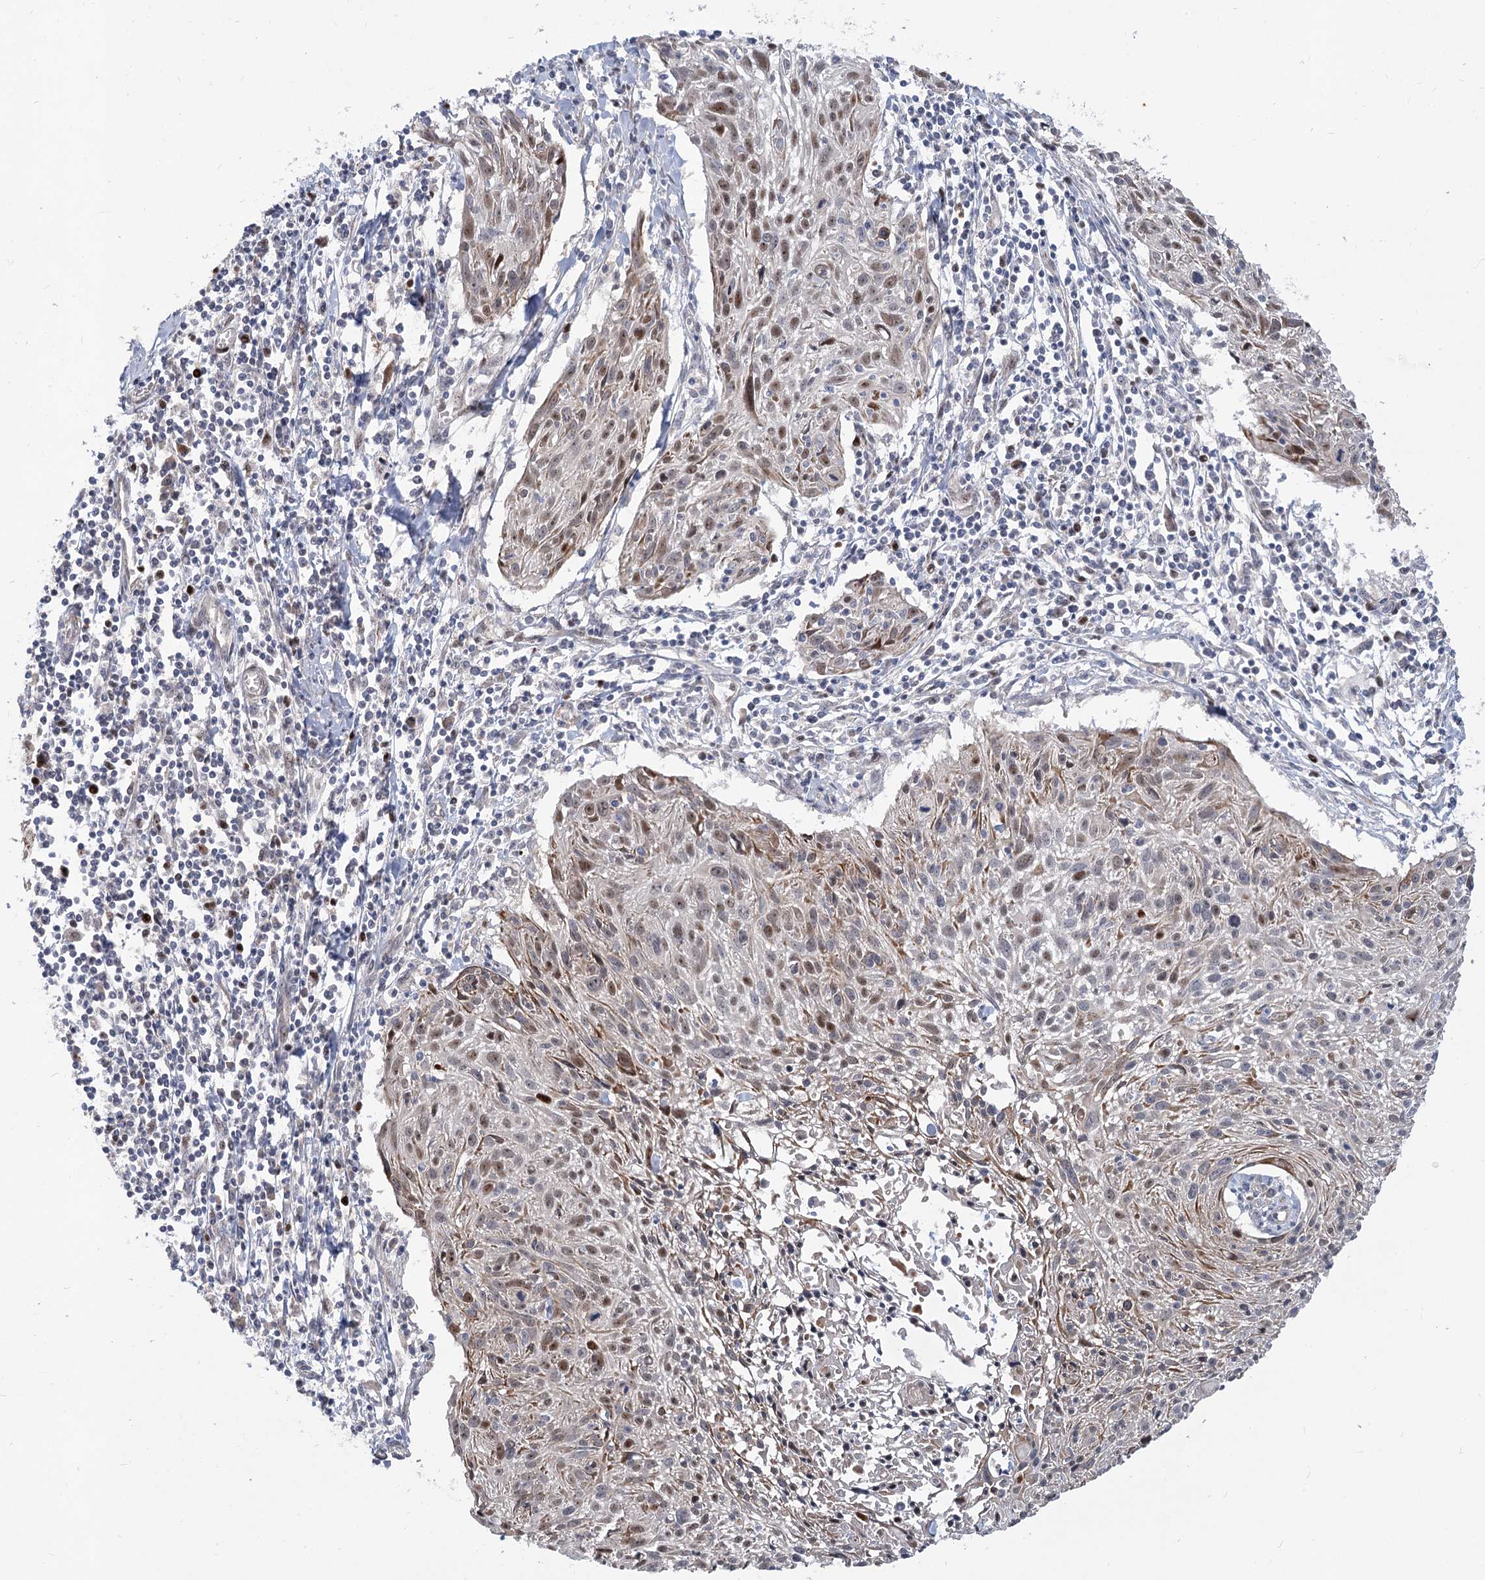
{"staining": {"intensity": "weak", "quantity": "25%-75%", "location": "nuclear"}, "tissue": "cervical cancer", "cell_type": "Tumor cells", "image_type": "cancer", "snomed": [{"axis": "morphology", "description": "Squamous cell carcinoma, NOS"}, {"axis": "topography", "description": "Cervix"}], "caption": "Immunohistochemistry histopathology image of neoplastic tissue: cervical cancer (squamous cell carcinoma) stained using IHC reveals low levels of weak protein expression localized specifically in the nuclear of tumor cells, appearing as a nuclear brown color.", "gene": "PIK3C2A", "patient": {"sex": "female", "age": 51}}